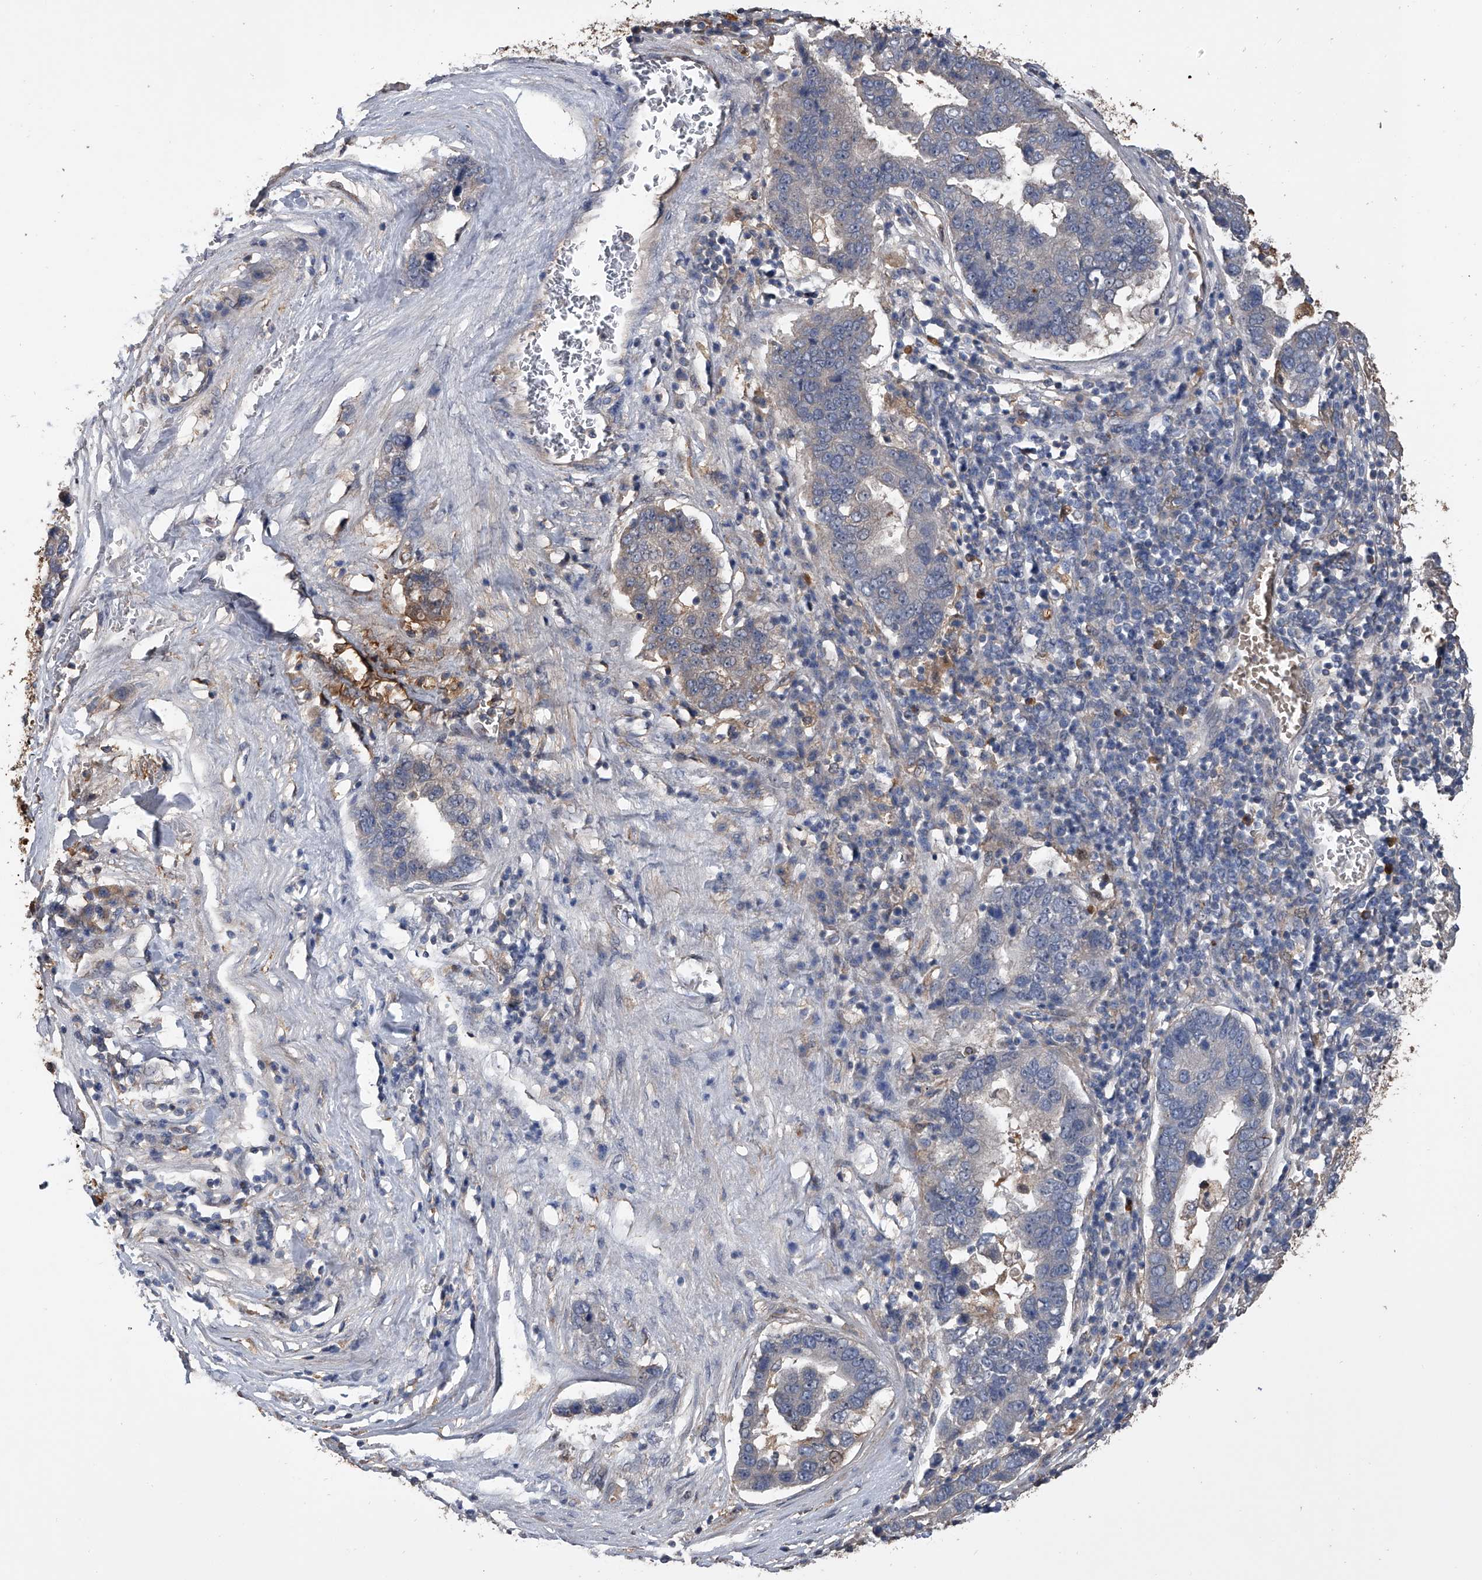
{"staining": {"intensity": "weak", "quantity": "<25%", "location": "cytoplasmic/membranous"}, "tissue": "pancreatic cancer", "cell_type": "Tumor cells", "image_type": "cancer", "snomed": [{"axis": "morphology", "description": "Adenocarcinoma, NOS"}, {"axis": "topography", "description": "Pancreas"}], "caption": "Immunohistochemical staining of human pancreatic cancer (adenocarcinoma) exhibits no significant expression in tumor cells.", "gene": "DOCK9", "patient": {"sex": "female", "age": 61}}